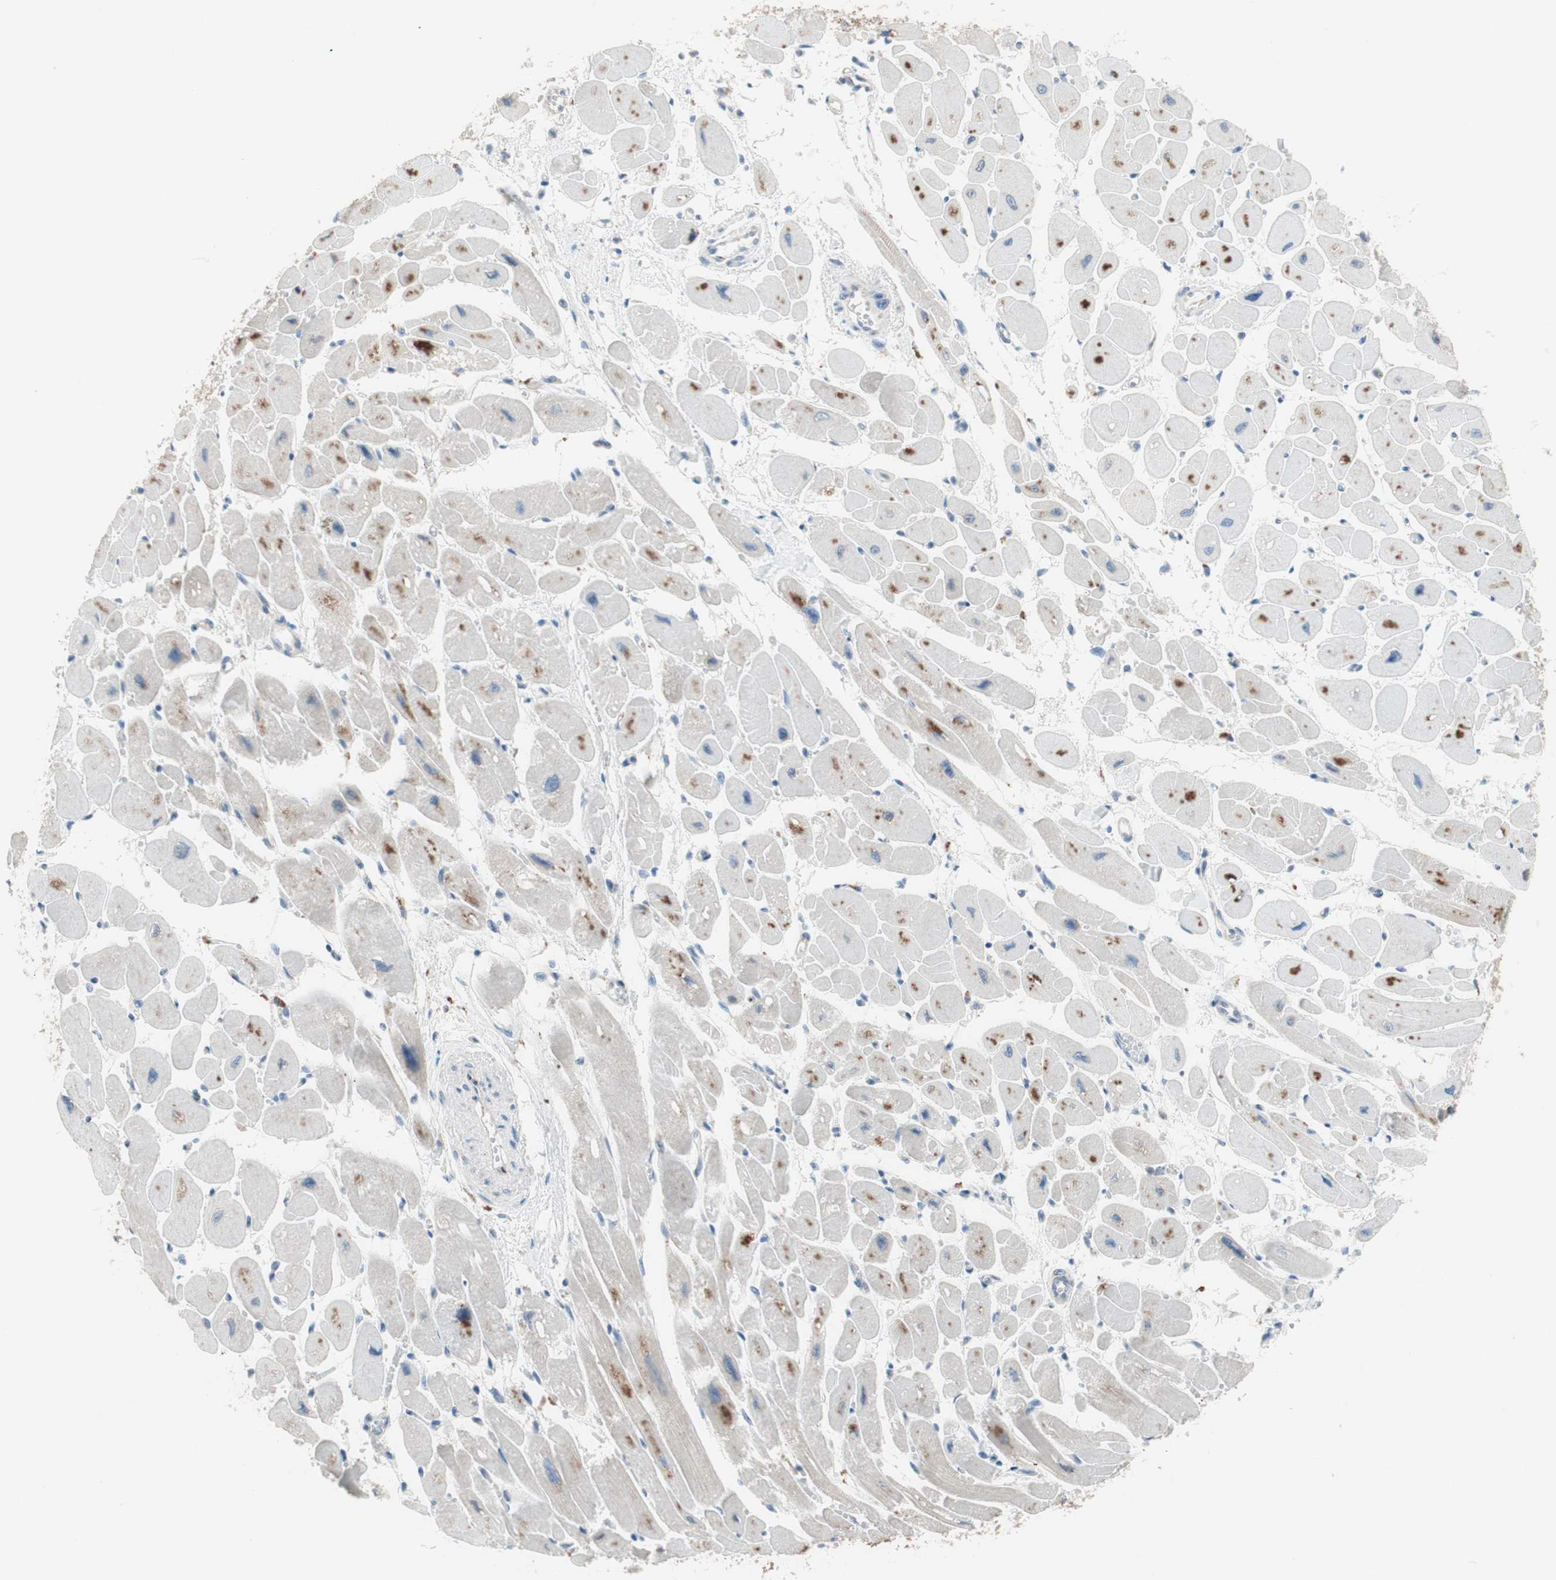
{"staining": {"intensity": "moderate", "quantity": "25%-75%", "location": "cytoplasmic/membranous"}, "tissue": "heart muscle", "cell_type": "Cardiomyocytes", "image_type": "normal", "snomed": [{"axis": "morphology", "description": "Normal tissue, NOS"}, {"axis": "topography", "description": "Heart"}], "caption": "A micrograph showing moderate cytoplasmic/membranous positivity in about 25%-75% of cardiomyocytes in unremarkable heart muscle, as visualized by brown immunohistochemical staining.", "gene": "GALT", "patient": {"sex": "female", "age": 54}}